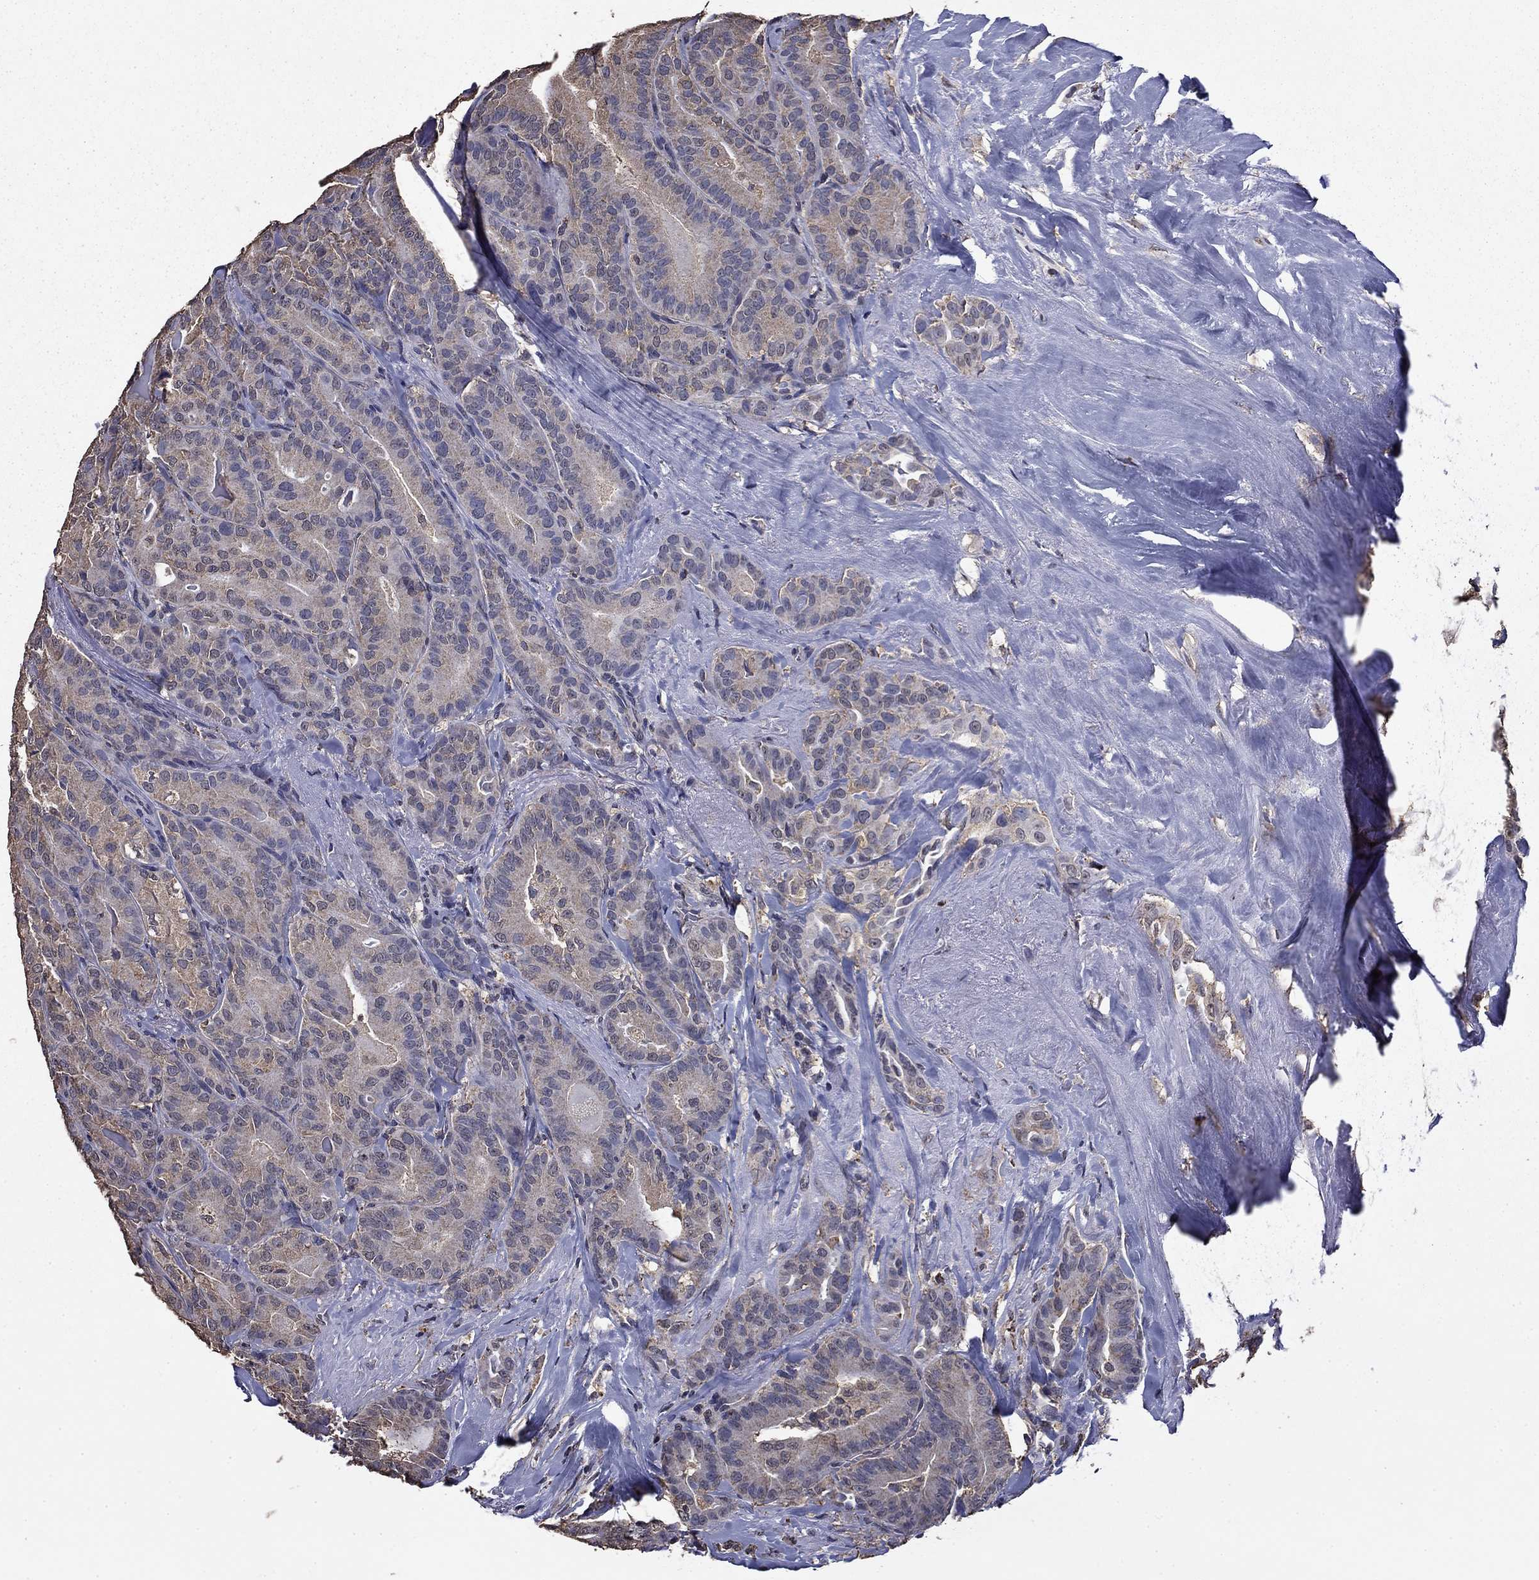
{"staining": {"intensity": "negative", "quantity": "none", "location": "none"}, "tissue": "thyroid cancer", "cell_type": "Tumor cells", "image_type": "cancer", "snomed": [{"axis": "morphology", "description": "Papillary adenocarcinoma, NOS"}, {"axis": "topography", "description": "Thyroid gland"}], "caption": "Immunohistochemical staining of thyroid cancer displays no significant staining in tumor cells.", "gene": "MFAP3L", "patient": {"sex": "male", "age": 61}}